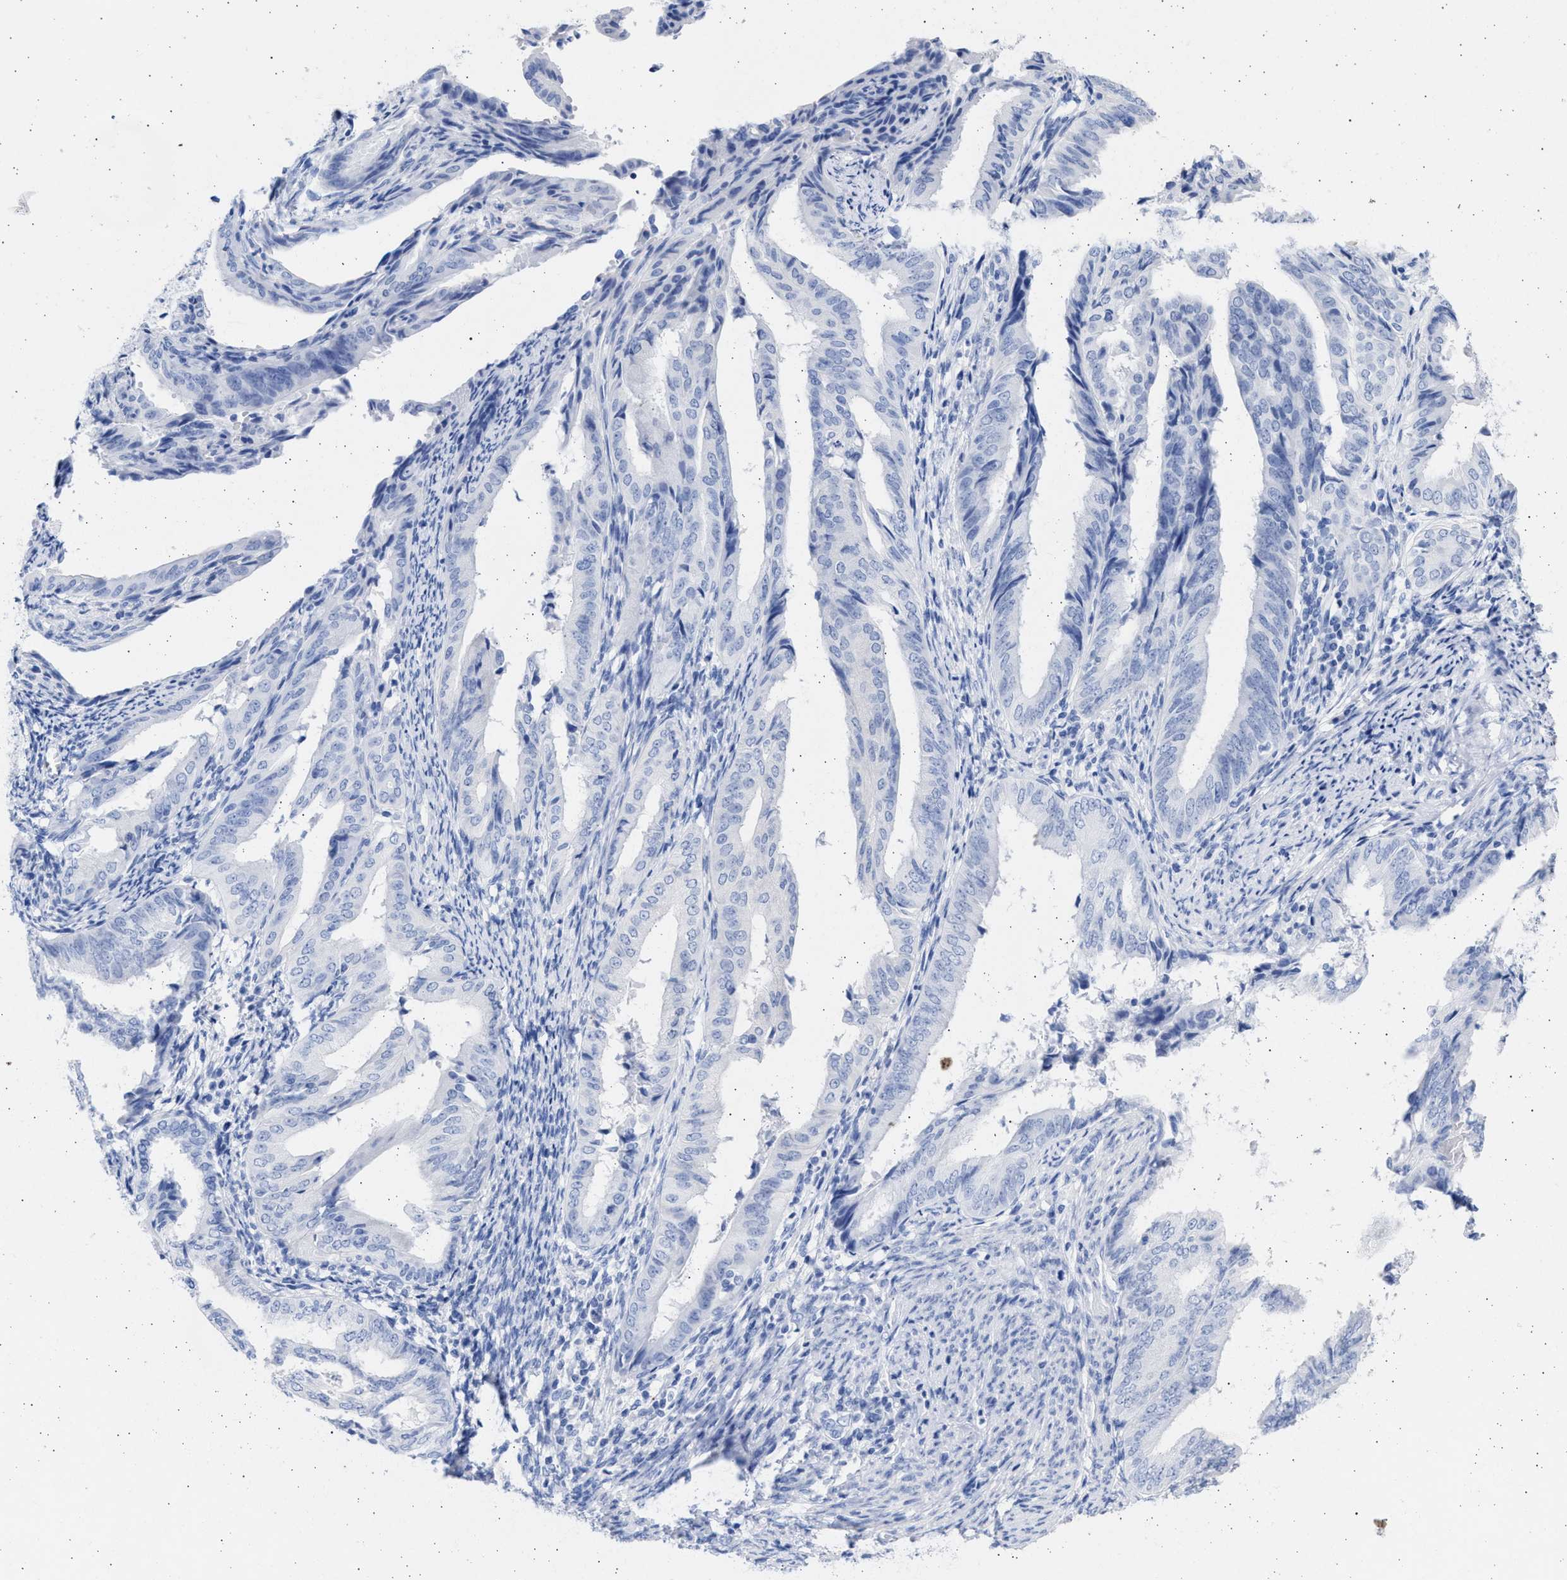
{"staining": {"intensity": "negative", "quantity": "none", "location": "none"}, "tissue": "endometrial cancer", "cell_type": "Tumor cells", "image_type": "cancer", "snomed": [{"axis": "morphology", "description": "Adenocarcinoma, NOS"}, {"axis": "topography", "description": "Endometrium"}], "caption": "A micrograph of endometrial cancer (adenocarcinoma) stained for a protein demonstrates no brown staining in tumor cells.", "gene": "ALDOC", "patient": {"sex": "female", "age": 58}}